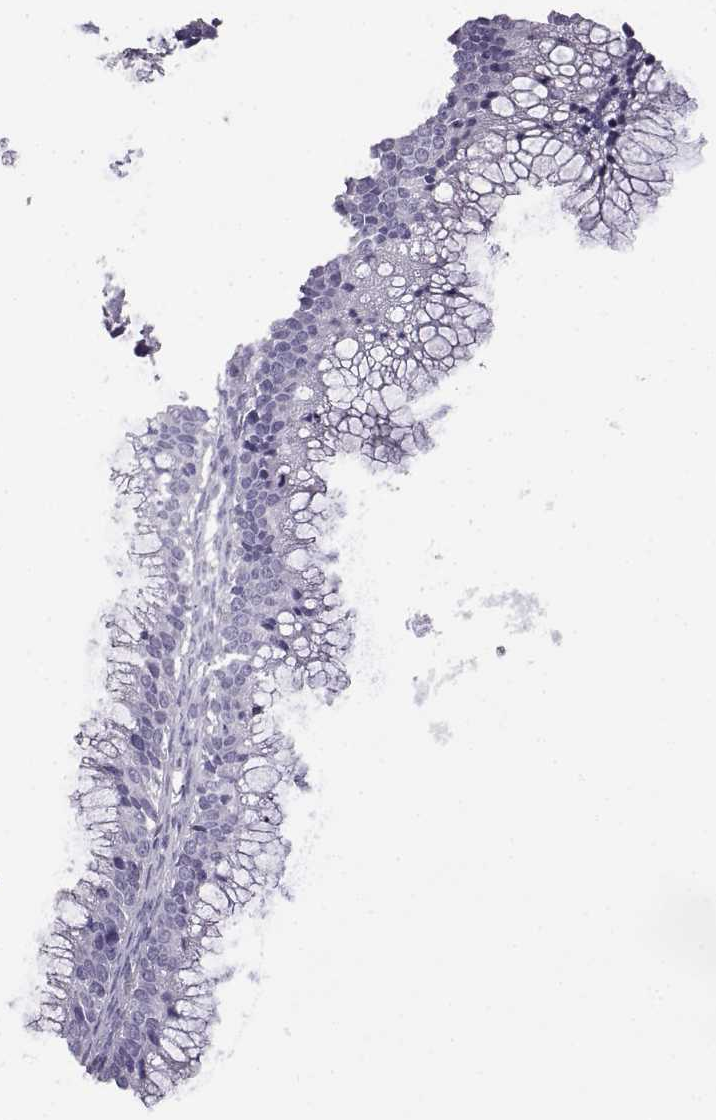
{"staining": {"intensity": "negative", "quantity": "none", "location": "none"}, "tissue": "ovarian cancer", "cell_type": "Tumor cells", "image_type": "cancer", "snomed": [{"axis": "morphology", "description": "Cystadenocarcinoma, mucinous, NOS"}, {"axis": "topography", "description": "Ovary"}], "caption": "Tumor cells show no significant positivity in ovarian cancer.", "gene": "AKR1B1", "patient": {"sex": "female", "age": 38}}